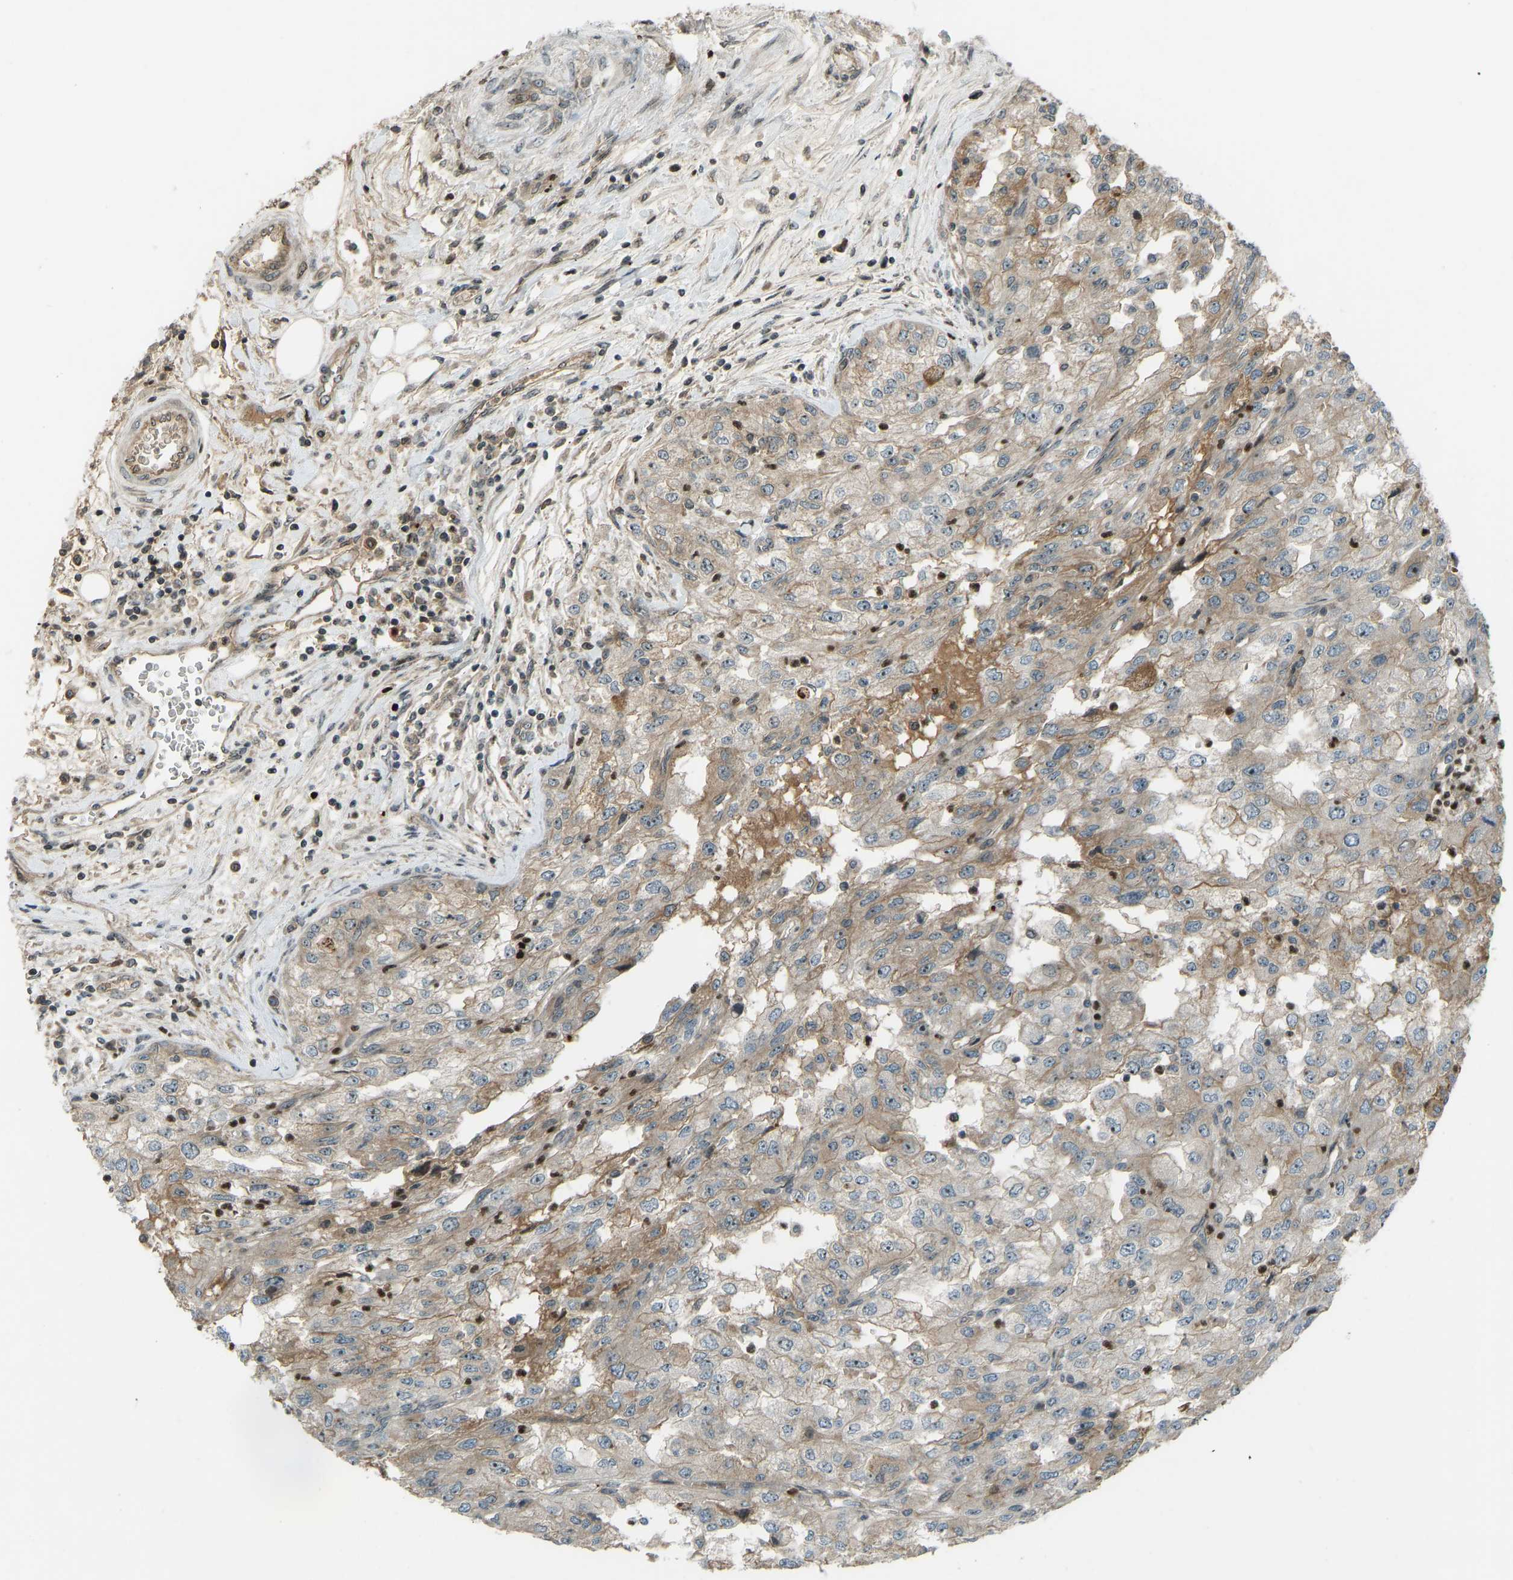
{"staining": {"intensity": "weak", "quantity": ">75%", "location": "cytoplasmic/membranous"}, "tissue": "renal cancer", "cell_type": "Tumor cells", "image_type": "cancer", "snomed": [{"axis": "morphology", "description": "Adenocarcinoma, NOS"}, {"axis": "topography", "description": "Kidney"}], "caption": "Immunohistochemical staining of human renal cancer (adenocarcinoma) shows weak cytoplasmic/membranous protein staining in about >75% of tumor cells.", "gene": "SVOPL", "patient": {"sex": "female", "age": 54}}